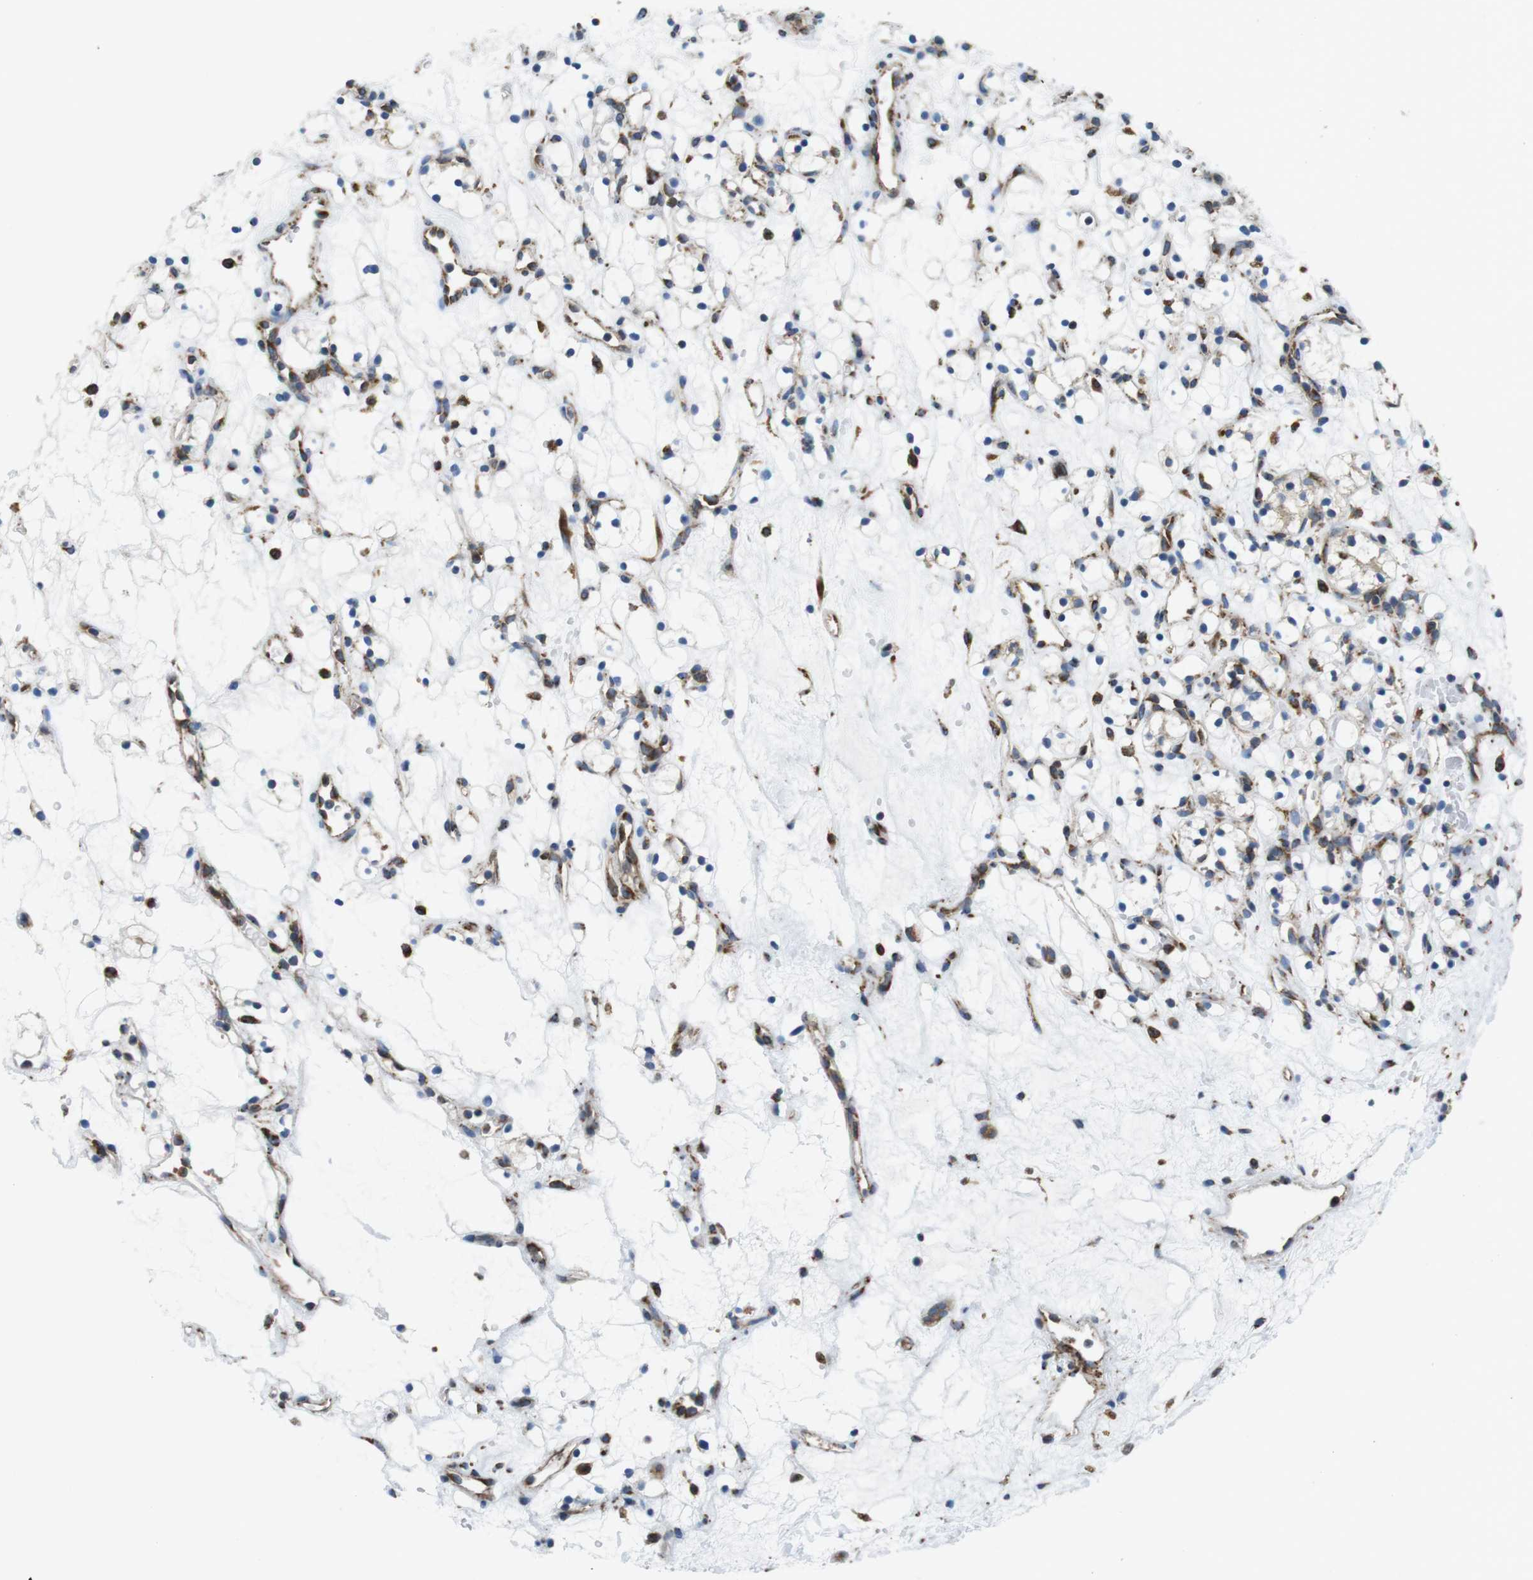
{"staining": {"intensity": "weak", "quantity": "<25%", "location": "cytoplasmic/membranous"}, "tissue": "renal cancer", "cell_type": "Tumor cells", "image_type": "cancer", "snomed": [{"axis": "morphology", "description": "Adenocarcinoma, NOS"}, {"axis": "topography", "description": "Kidney"}], "caption": "This is a image of IHC staining of renal cancer, which shows no staining in tumor cells.", "gene": "UGGT1", "patient": {"sex": "female", "age": 60}}